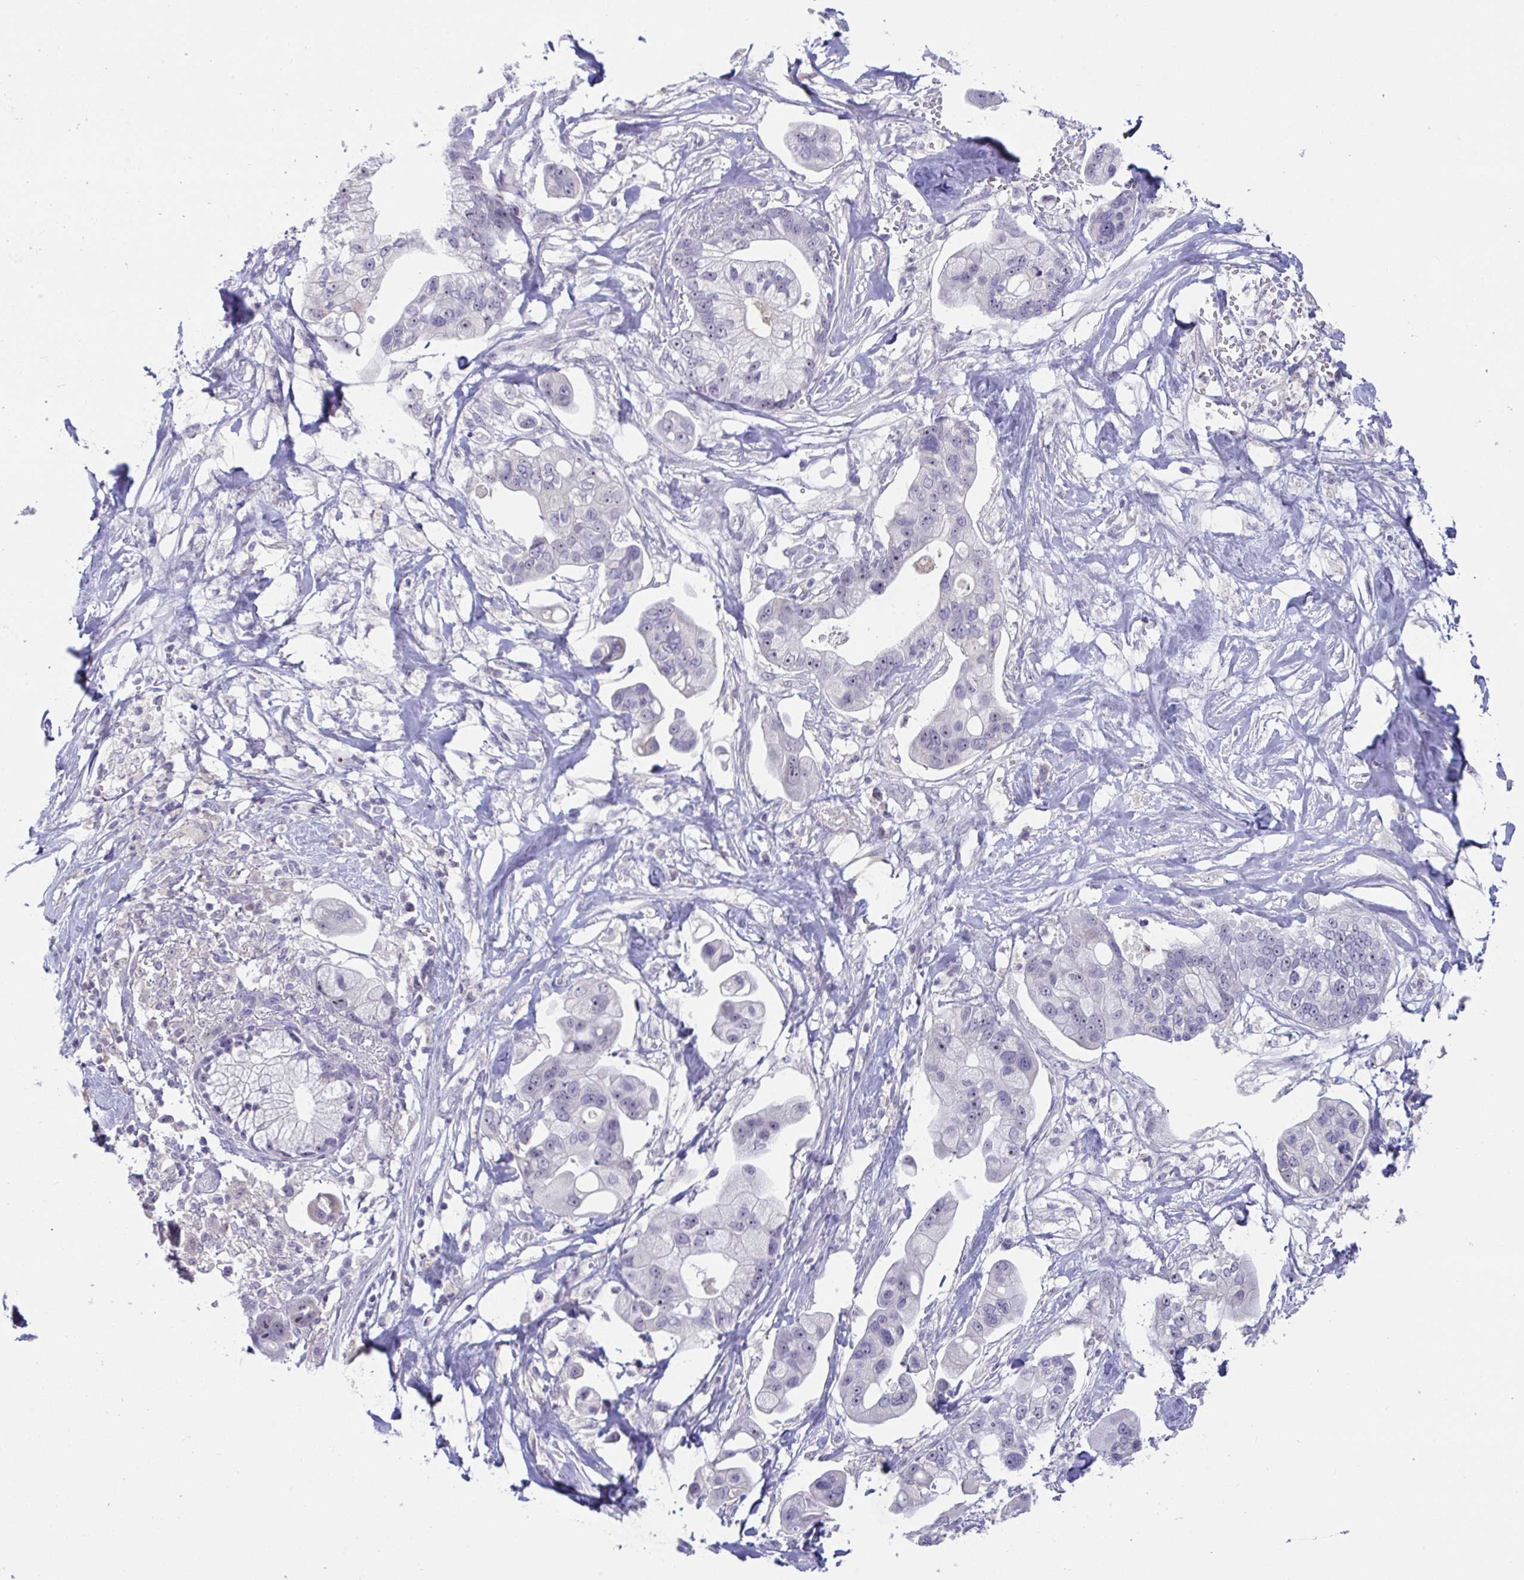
{"staining": {"intensity": "weak", "quantity": "<25%", "location": "nuclear"}, "tissue": "pancreatic cancer", "cell_type": "Tumor cells", "image_type": "cancer", "snomed": [{"axis": "morphology", "description": "Adenocarcinoma, NOS"}, {"axis": "topography", "description": "Pancreas"}], "caption": "IHC histopathology image of pancreatic cancer stained for a protein (brown), which exhibits no staining in tumor cells.", "gene": "MYC", "patient": {"sex": "male", "age": 68}}